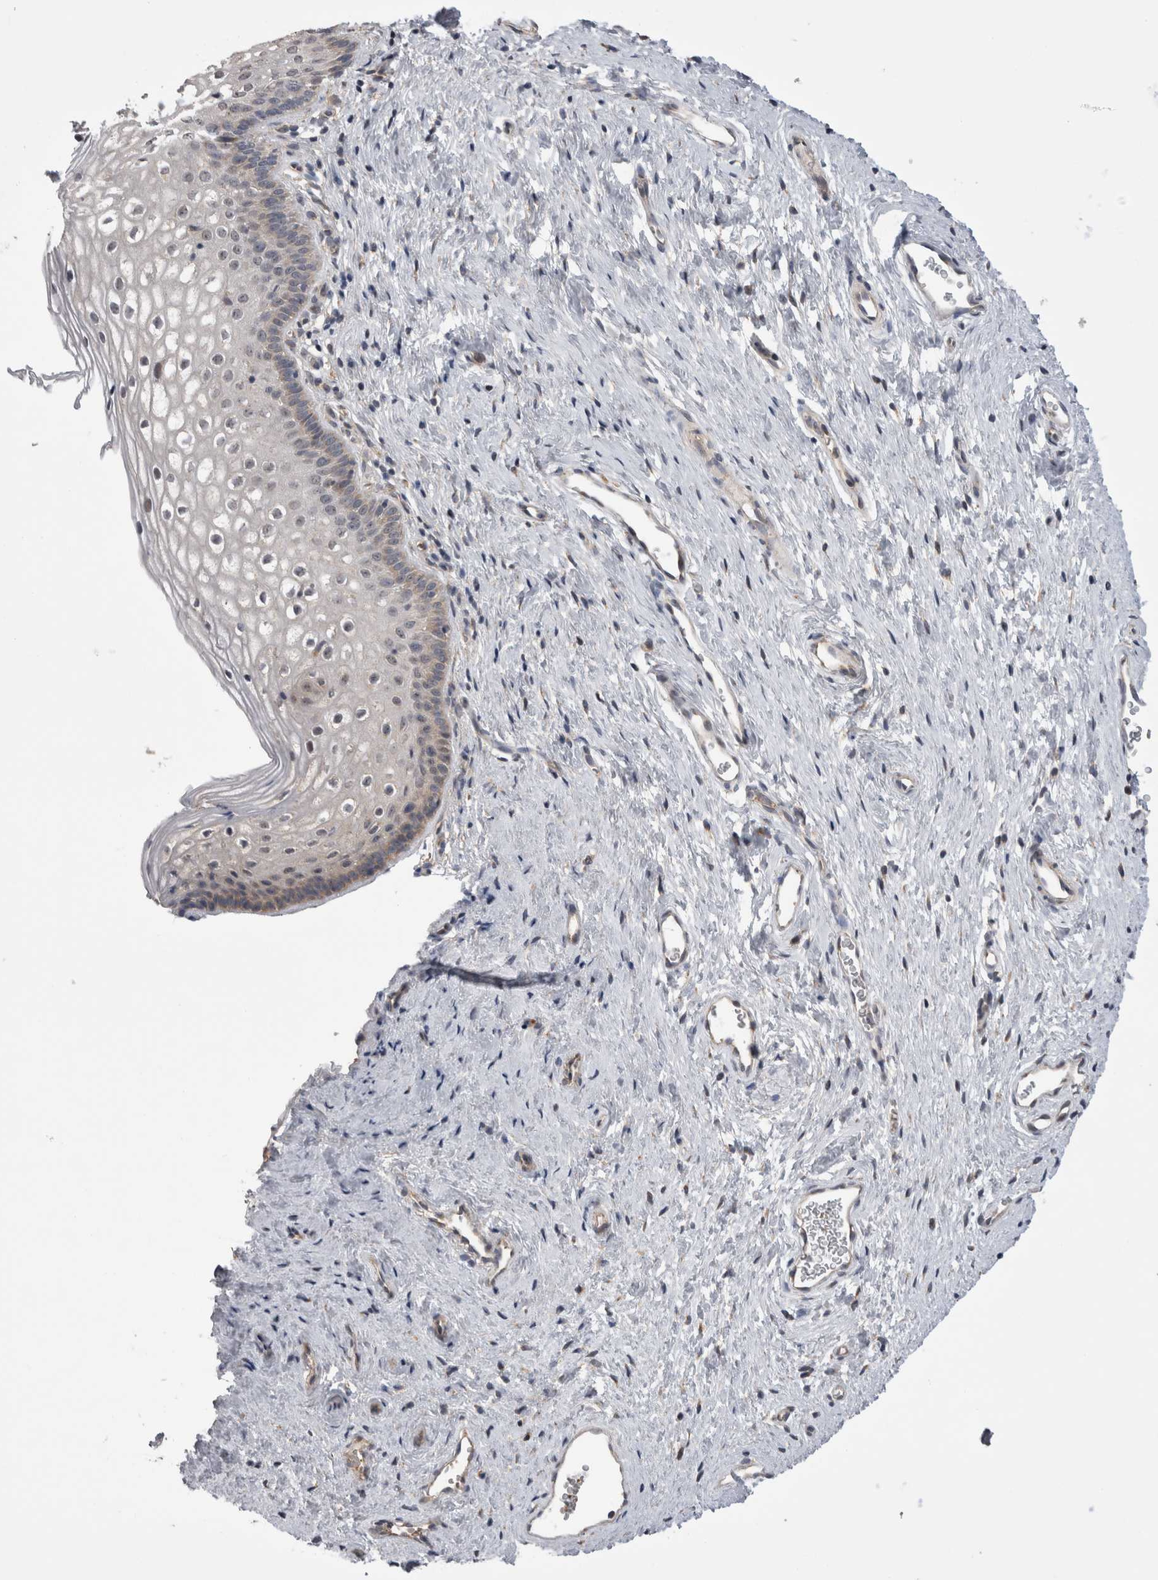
{"staining": {"intensity": "weak", "quantity": "<25%", "location": "cytoplasmic/membranous"}, "tissue": "cervix", "cell_type": "Glandular cells", "image_type": "normal", "snomed": [{"axis": "morphology", "description": "Normal tissue, NOS"}, {"axis": "topography", "description": "Cervix"}], "caption": "Immunohistochemical staining of normal cervix reveals no significant staining in glandular cells.", "gene": "ARHGAP29", "patient": {"sex": "female", "age": 27}}